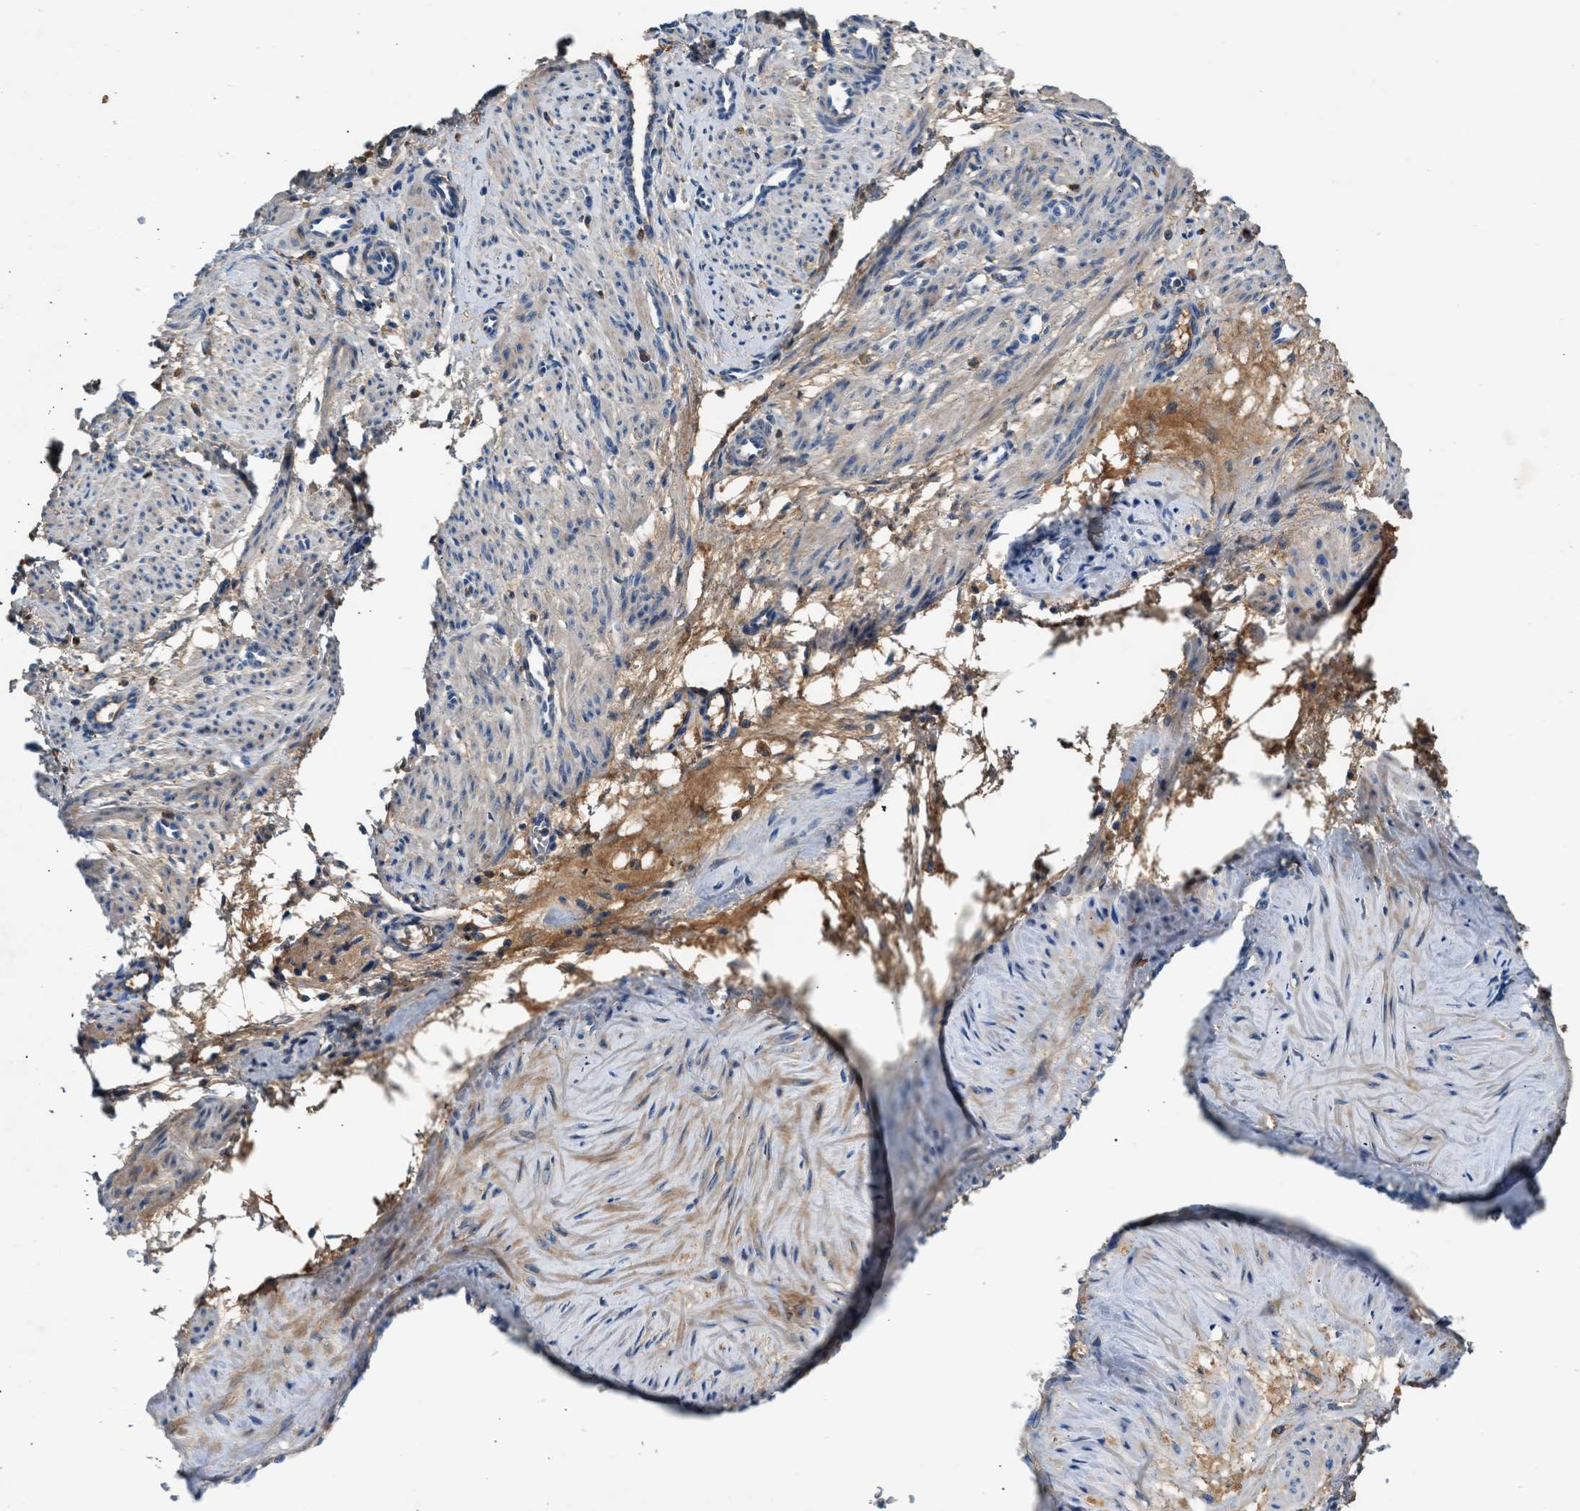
{"staining": {"intensity": "moderate", "quantity": ">75%", "location": "cytoplasmic/membranous"}, "tissue": "smooth muscle", "cell_type": "Smooth muscle cells", "image_type": "normal", "snomed": [{"axis": "morphology", "description": "Normal tissue, NOS"}, {"axis": "topography", "description": "Endometrium"}], "caption": "Moderate cytoplasmic/membranous expression for a protein is present in approximately >75% of smooth muscle cells of unremarkable smooth muscle using immunohistochemistry.", "gene": "RWDD2B", "patient": {"sex": "female", "age": 33}}